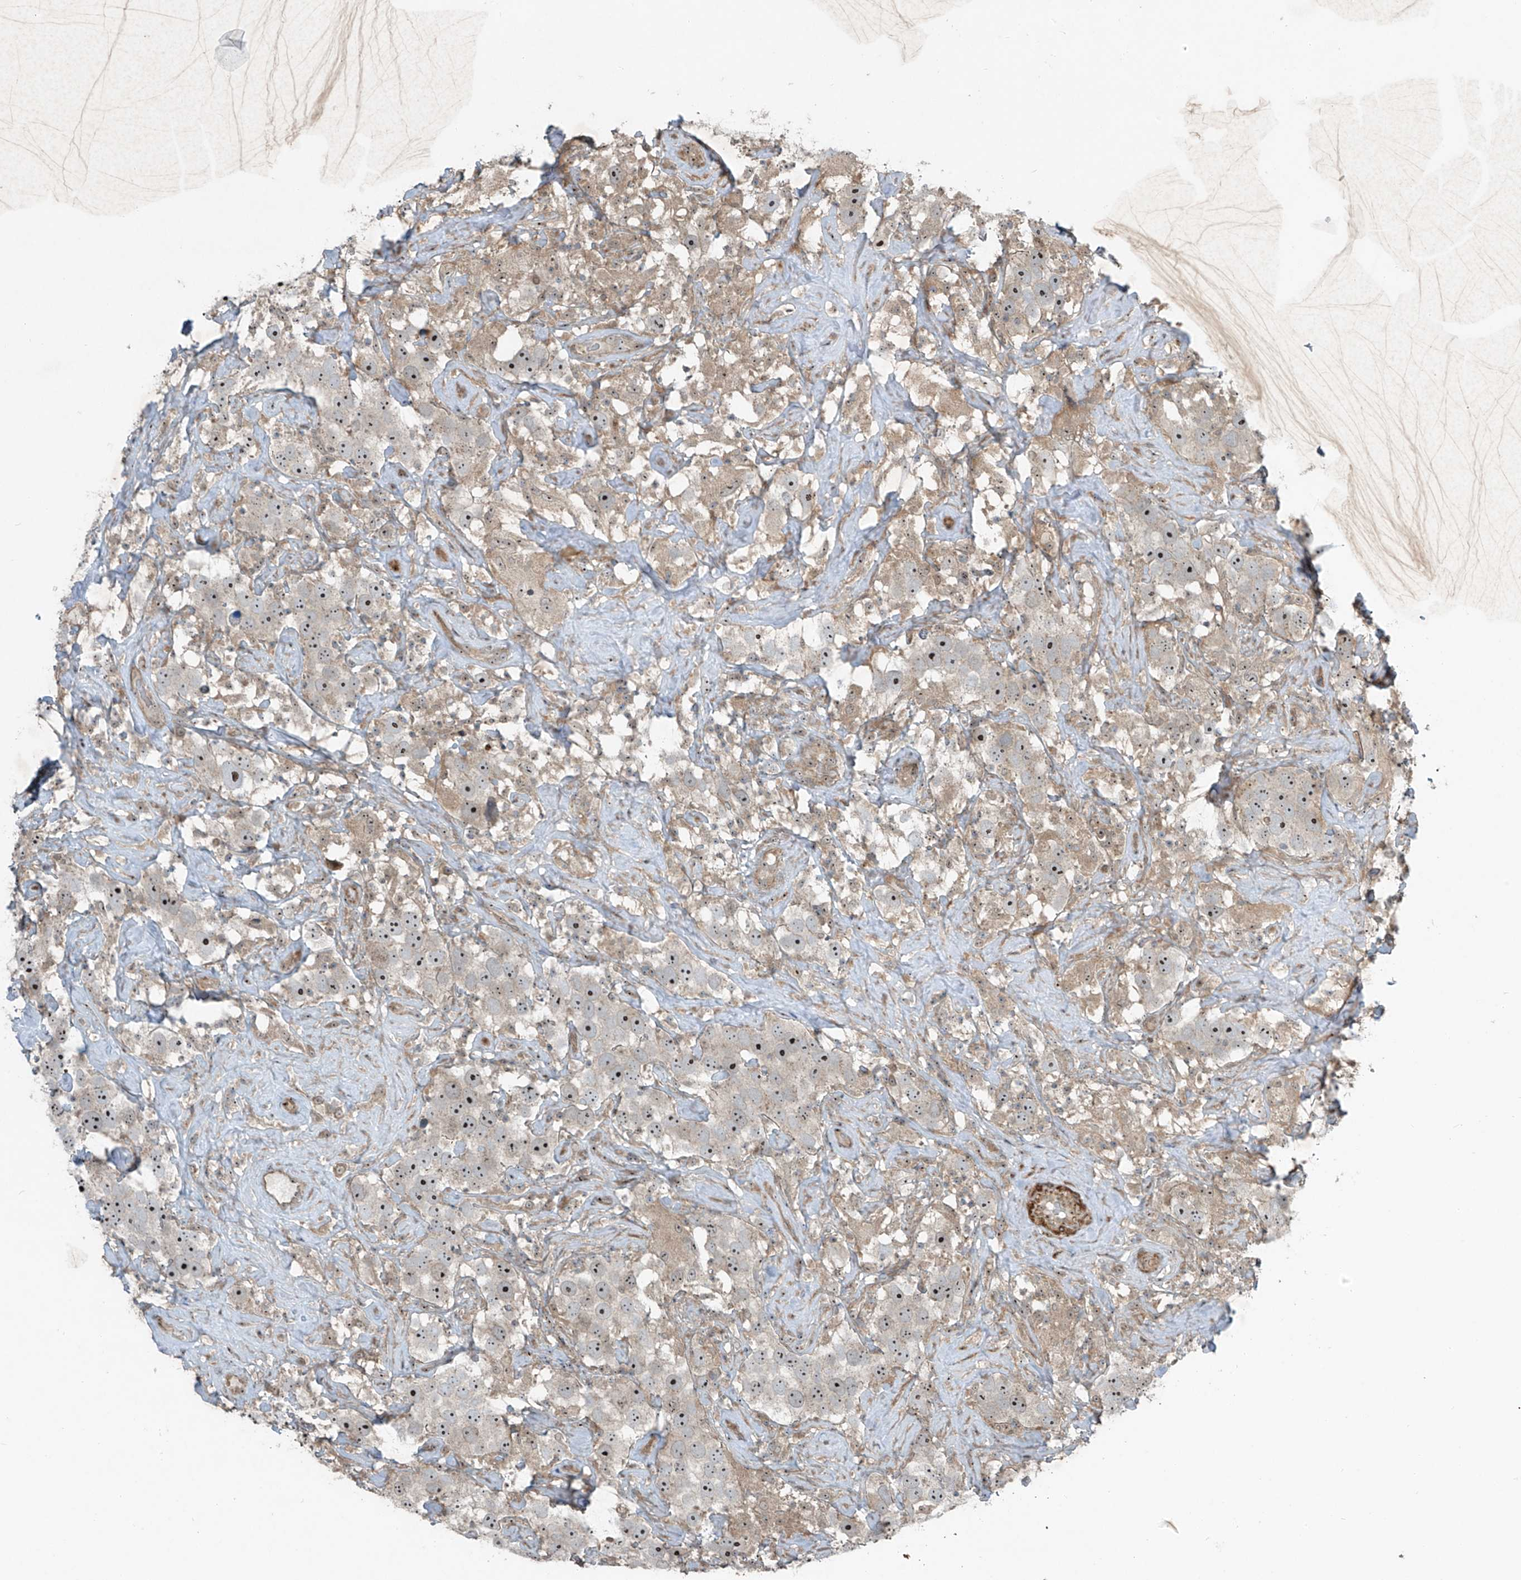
{"staining": {"intensity": "weak", "quantity": "25%-75%", "location": "nuclear"}, "tissue": "testis cancer", "cell_type": "Tumor cells", "image_type": "cancer", "snomed": [{"axis": "morphology", "description": "Seminoma, NOS"}, {"axis": "topography", "description": "Testis"}], "caption": "Human testis cancer (seminoma) stained for a protein (brown) shows weak nuclear positive staining in about 25%-75% of tumor cells.", "gene": "PPCS", "patient": {"sex": "male", "age": 49}}